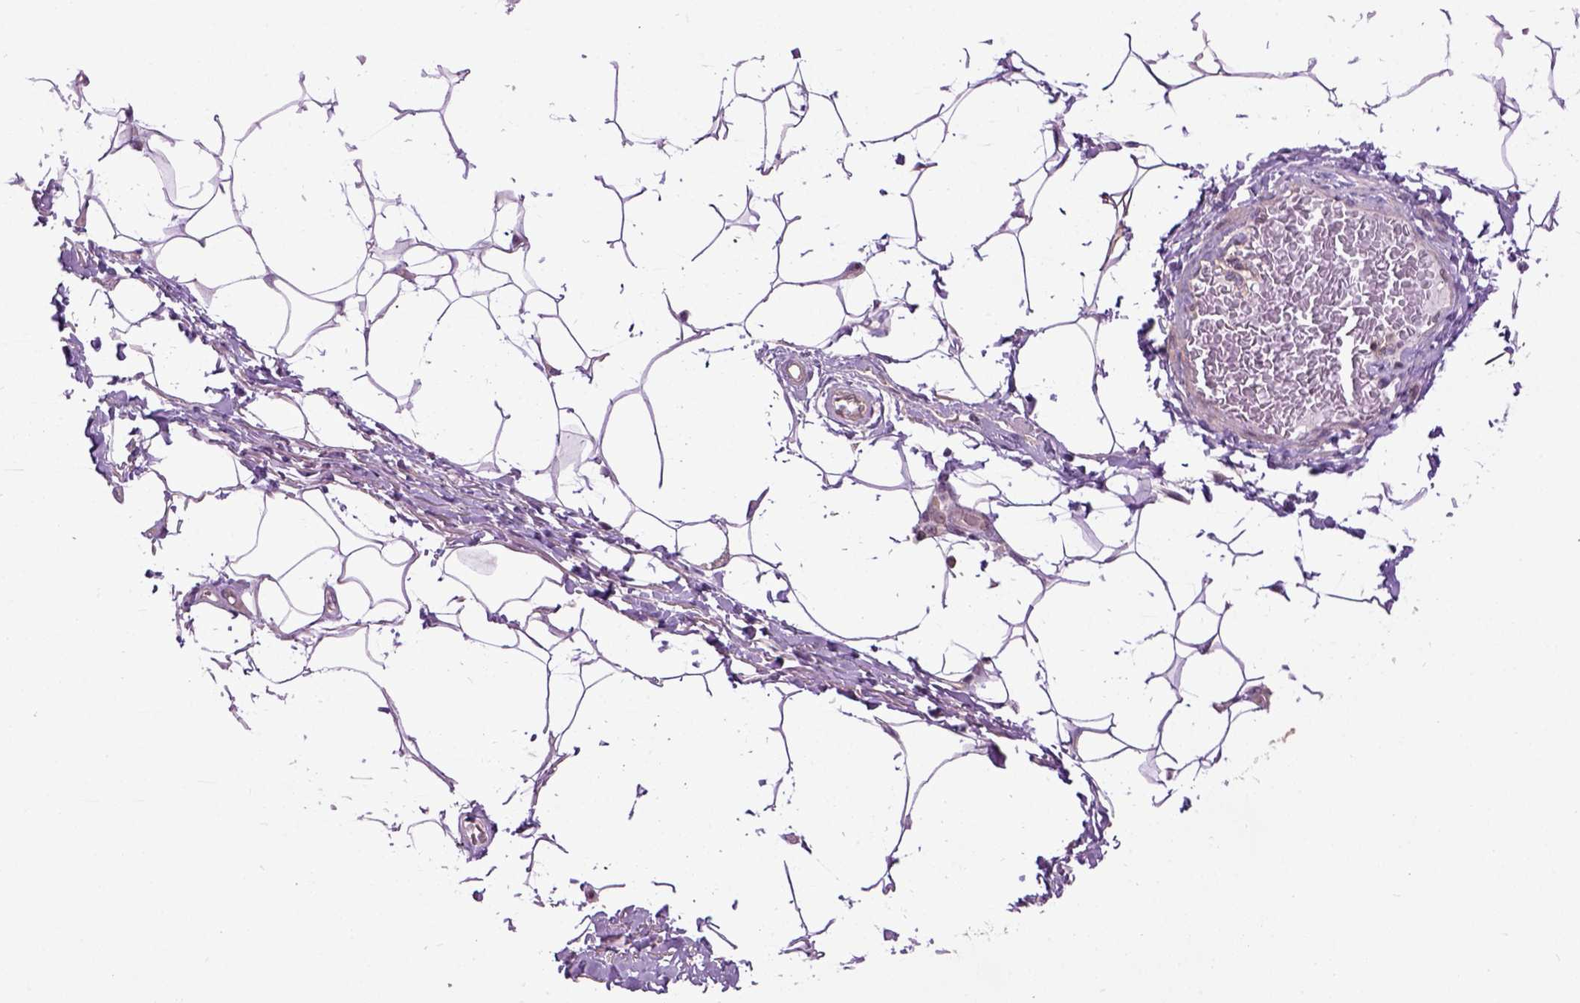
{"staining": {"intensity": "weak", "quantity": ">75%", "location": "cytoplasmic/membranous"}, "tissue": "adipose tissue", "cell_type": "Adipocytes", "image_type": "normal", "snomed": [{"axis": "morphology", "description": "Normal tissue, NOS"}, {"axis": "topography", "description": "Peripheral nerve tissue"}], "caption": "This histopathology image exhibits unremarkable adipose tissue stained with immunohistochemistry (IHC) to label a protein in brown. The cytoplasmic/membranous of adipocytes show weak positivity for the protein. Nuclei are counter-stained blue.", "gene": "WDR48", "patient": {"sex": "male", "age": 51}}